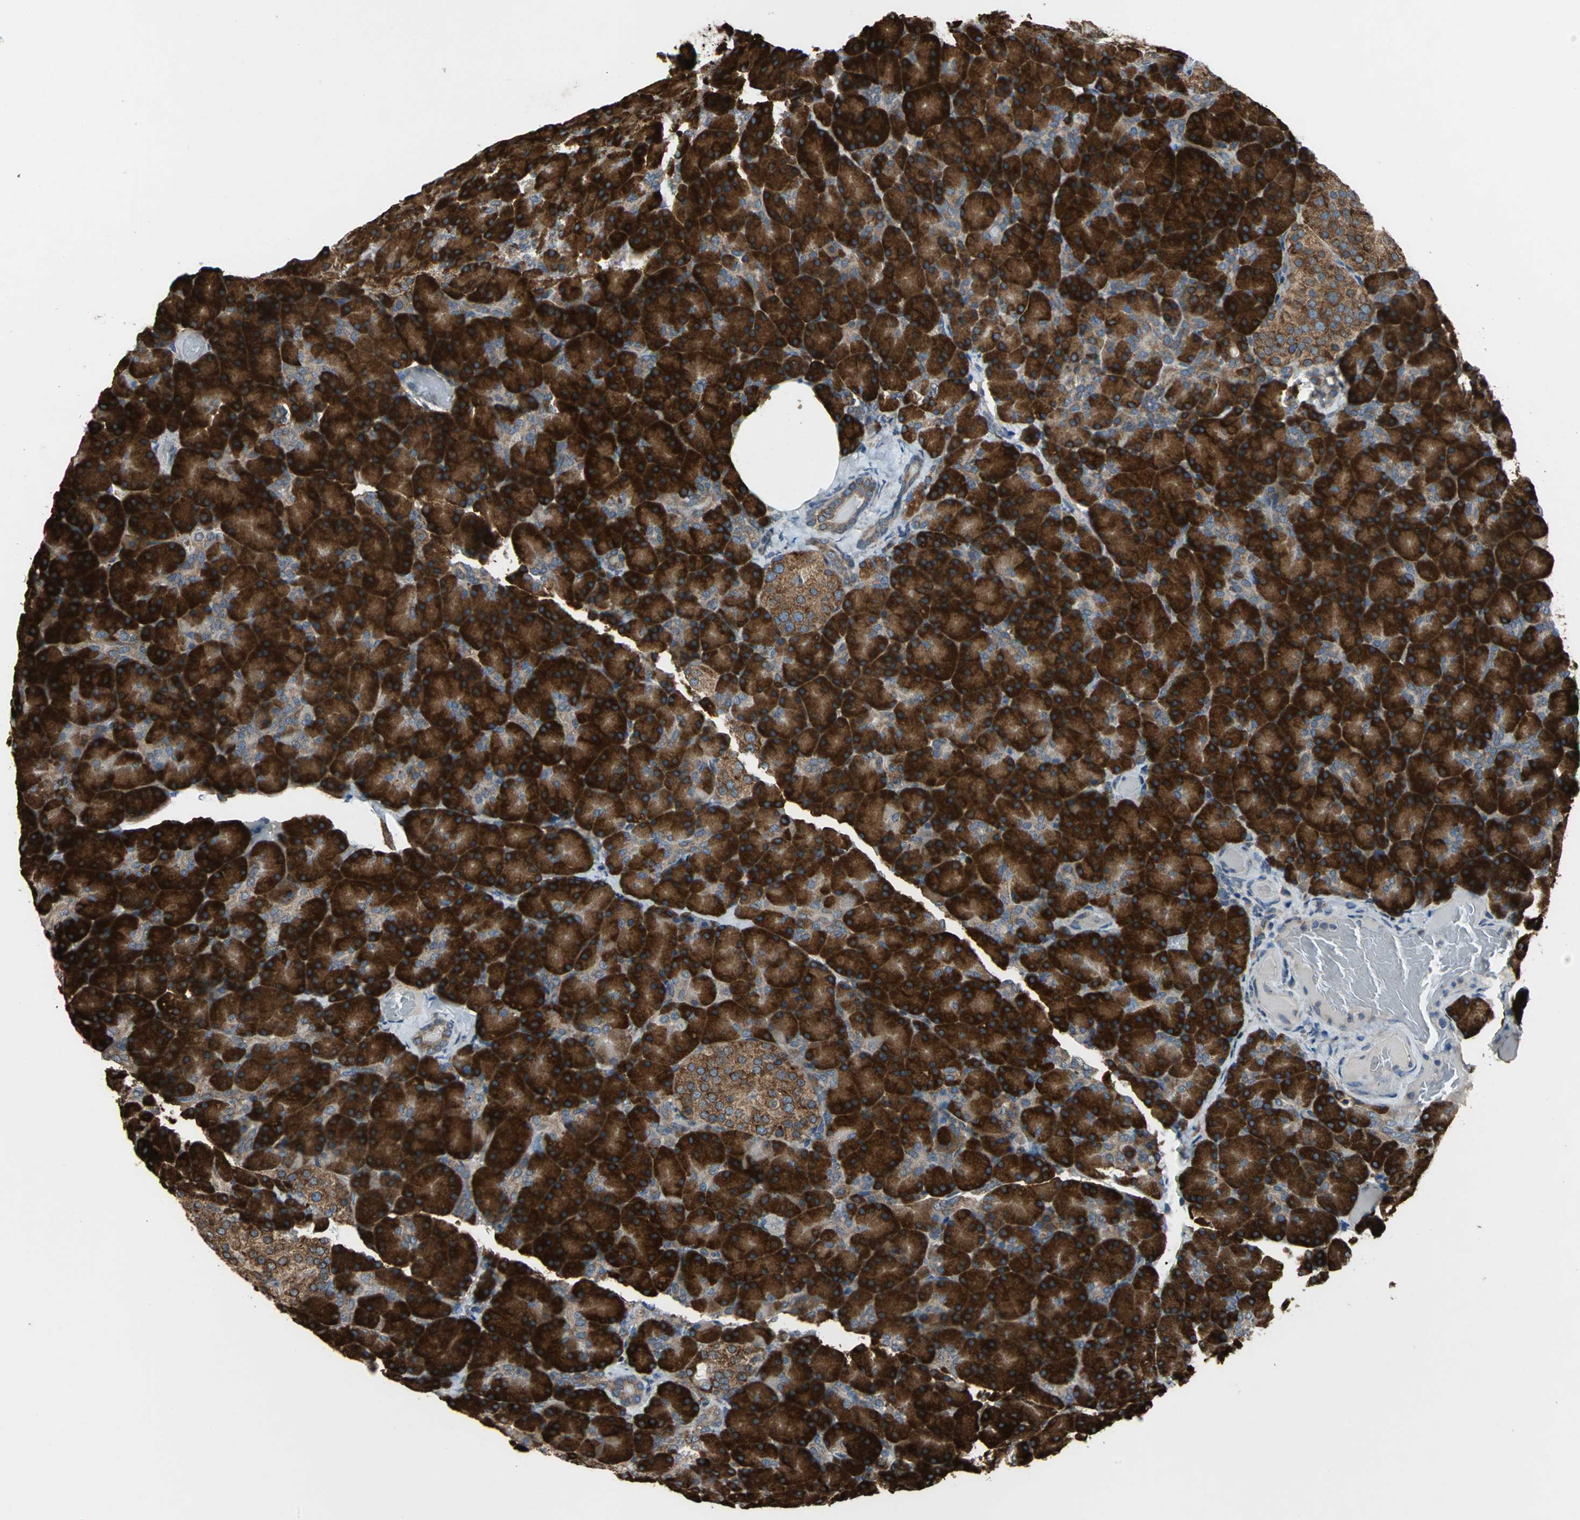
{"staining": {"intensity": "strong", "quantity": "25%-75%", "location": "cytoplasmic/membranous"}, "tissue": "pancreas", "cell_type": "Exocrine glandular cells", "image_type": "normal", "snomed": [{"axis": "morphology", "description": "Normal tissue, NOS"}, {"axis": "topography", "description": "Pancreas"}], "caption": "IHC of normal pancreas exhibits high levels of strong cytoplasmic/membranous expression in about 25%-75% of exocrine glandular cells.", "gene": "SYVN1", "patient": {"sex": "female", "age": 43}}